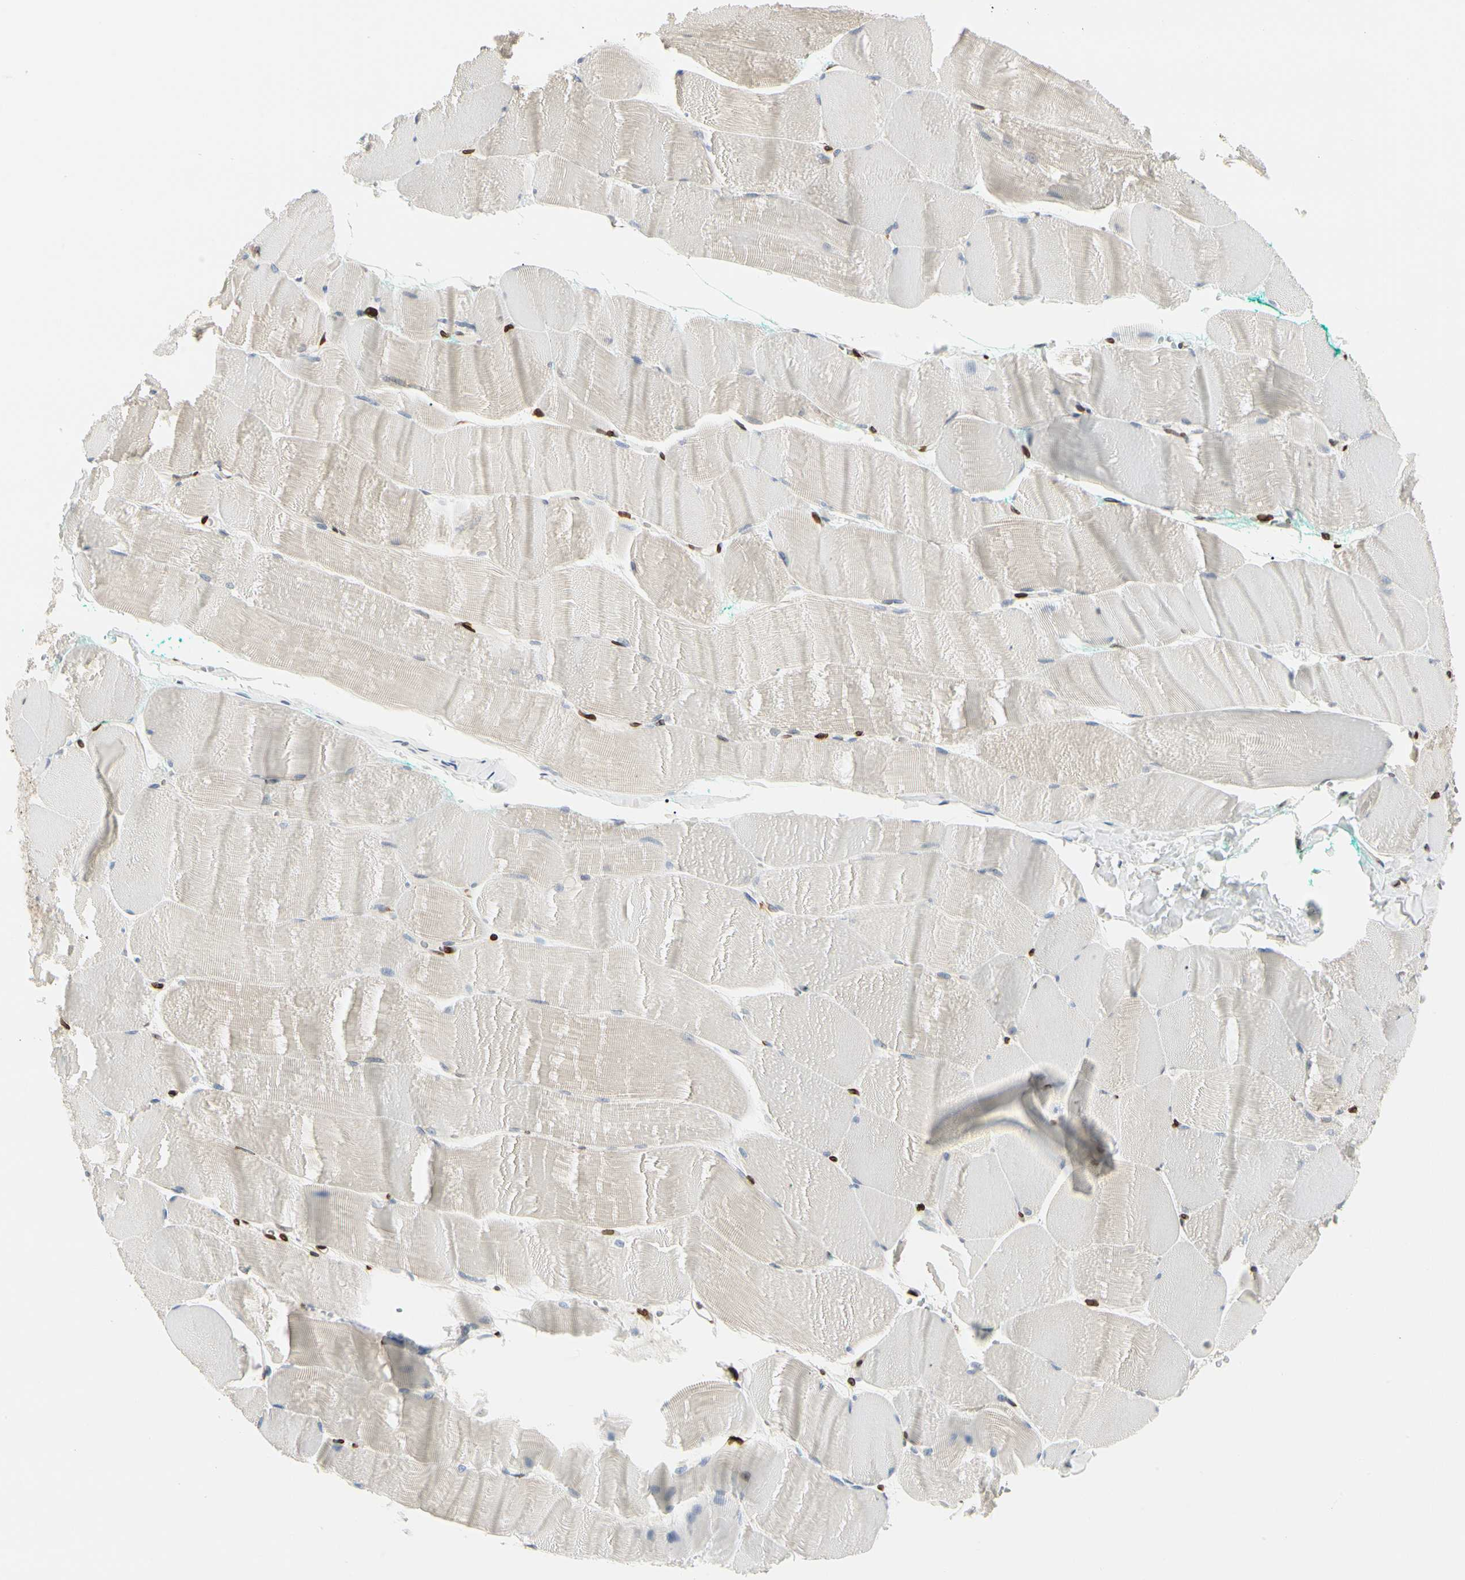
{"staining": {"intensity": "negative", "quantity": "none", "location": "none"}, "tissue": "skeletal muscle", "cell_type": "Myocytes", "image_type": "normal", "snomed": [{"axis": "morphology", "description": "Normal tissue, NOS"}, {"axis": "morphology", "description": "Squamous cell carcinoma, NOS"}, {"axis": "topography", "description": "Skeletal muscle"}], "caption": "Immunohistochemistry photomicrograph of unremarkable skeletal muscle stained for a protein (brown), which demonstrates no staining in myocytes.", "gene": "TMPO", "patient": {"sex": "male", "age": 51}}